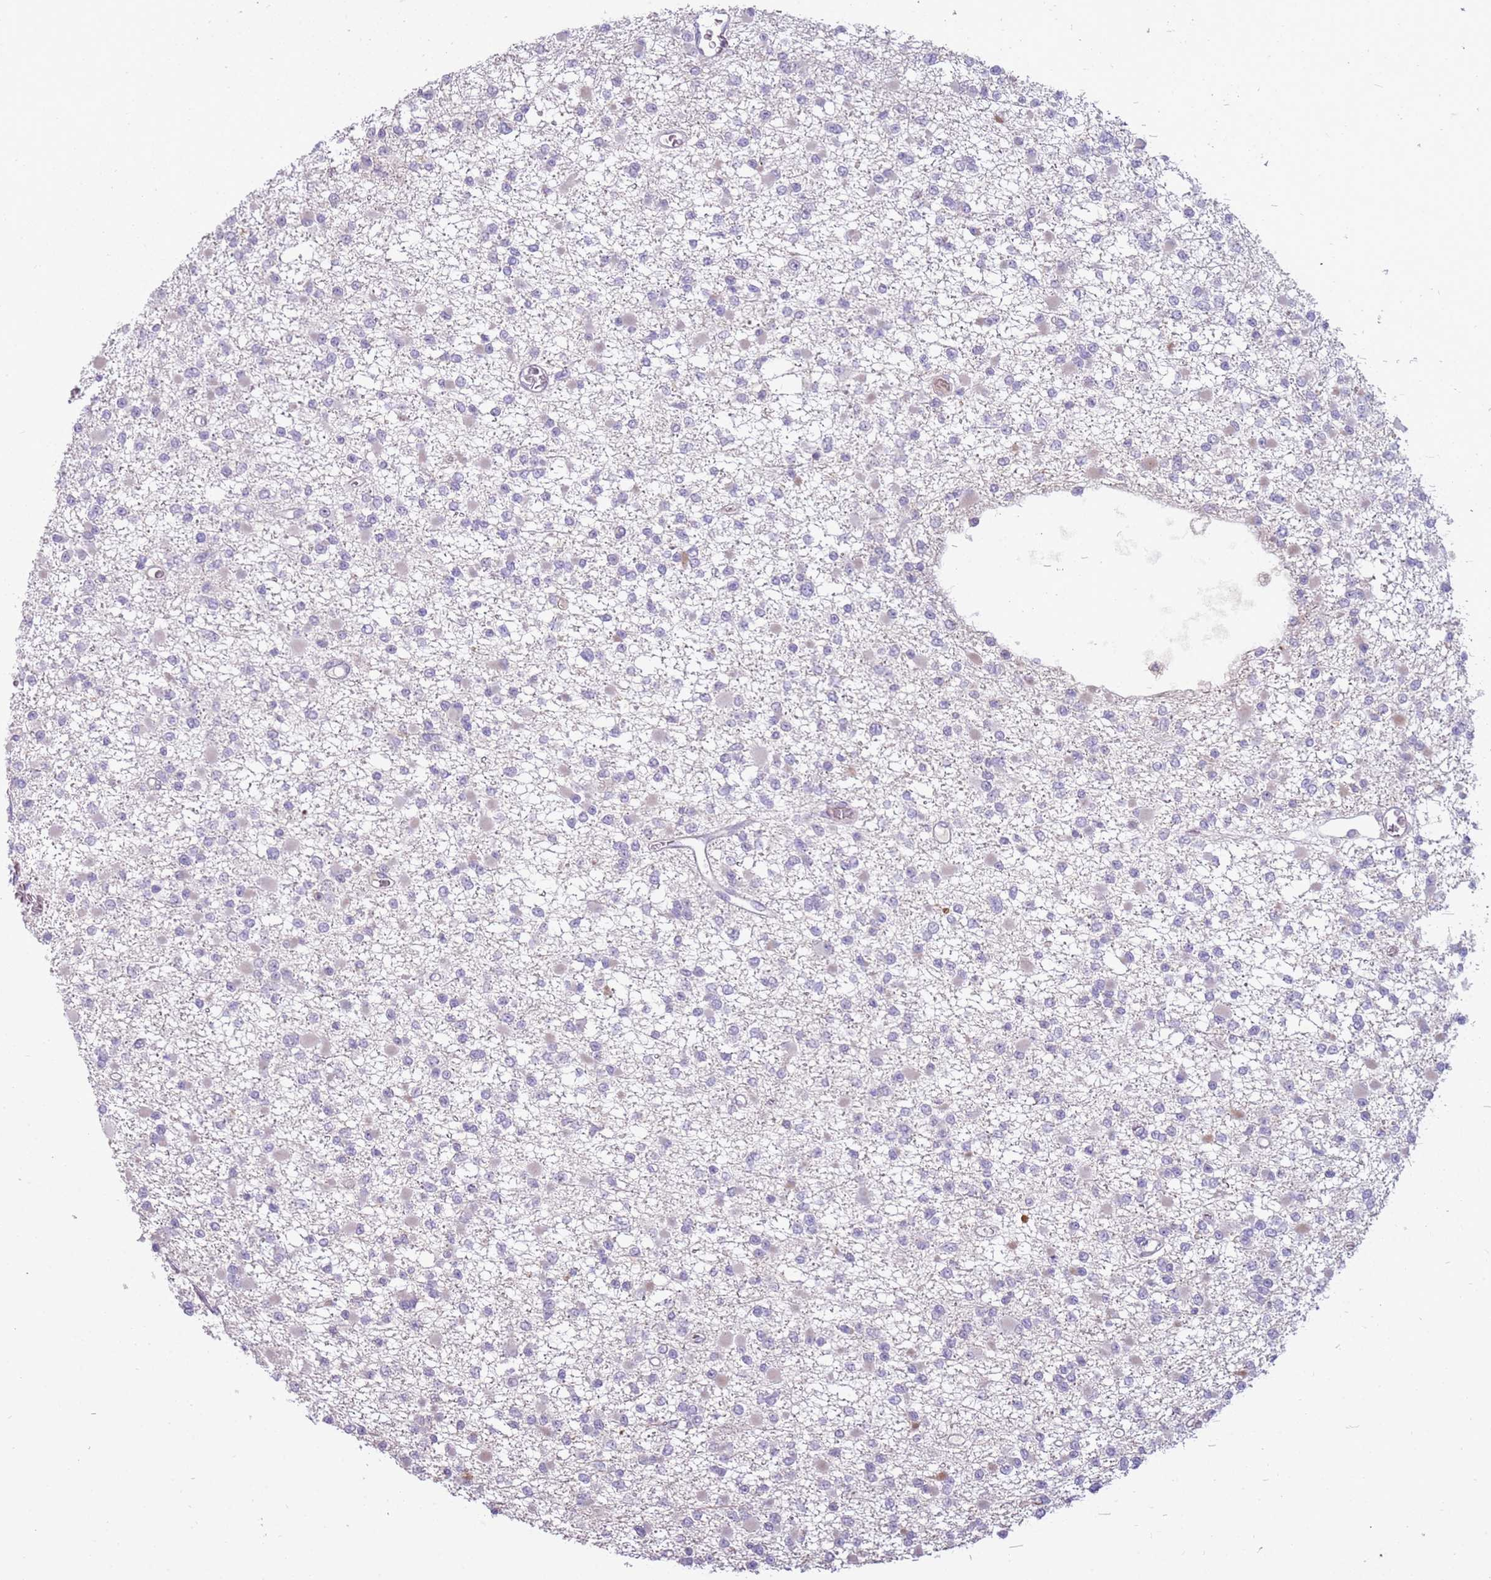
{"staining": {"intensity": "negative", "quantity": "none", "location": "none"}, "tissue": "glioma", "cell_type": "Tumor cells", "image_type": "cancer", "snomed": [{"axis": "morphology", "description": "Glioma, malignant, Low grade"}, {"axis": "topography", "description": "Brain"}], "caption": "A high-resolution photomicrograph shows immunohistochemistry (IHC) staining of malignant glioma (low-grade), which exhibits no significant expression in tumor cells.", "gene": "ARHGAP5", "patient": {"sex": "female", "age": 22}}